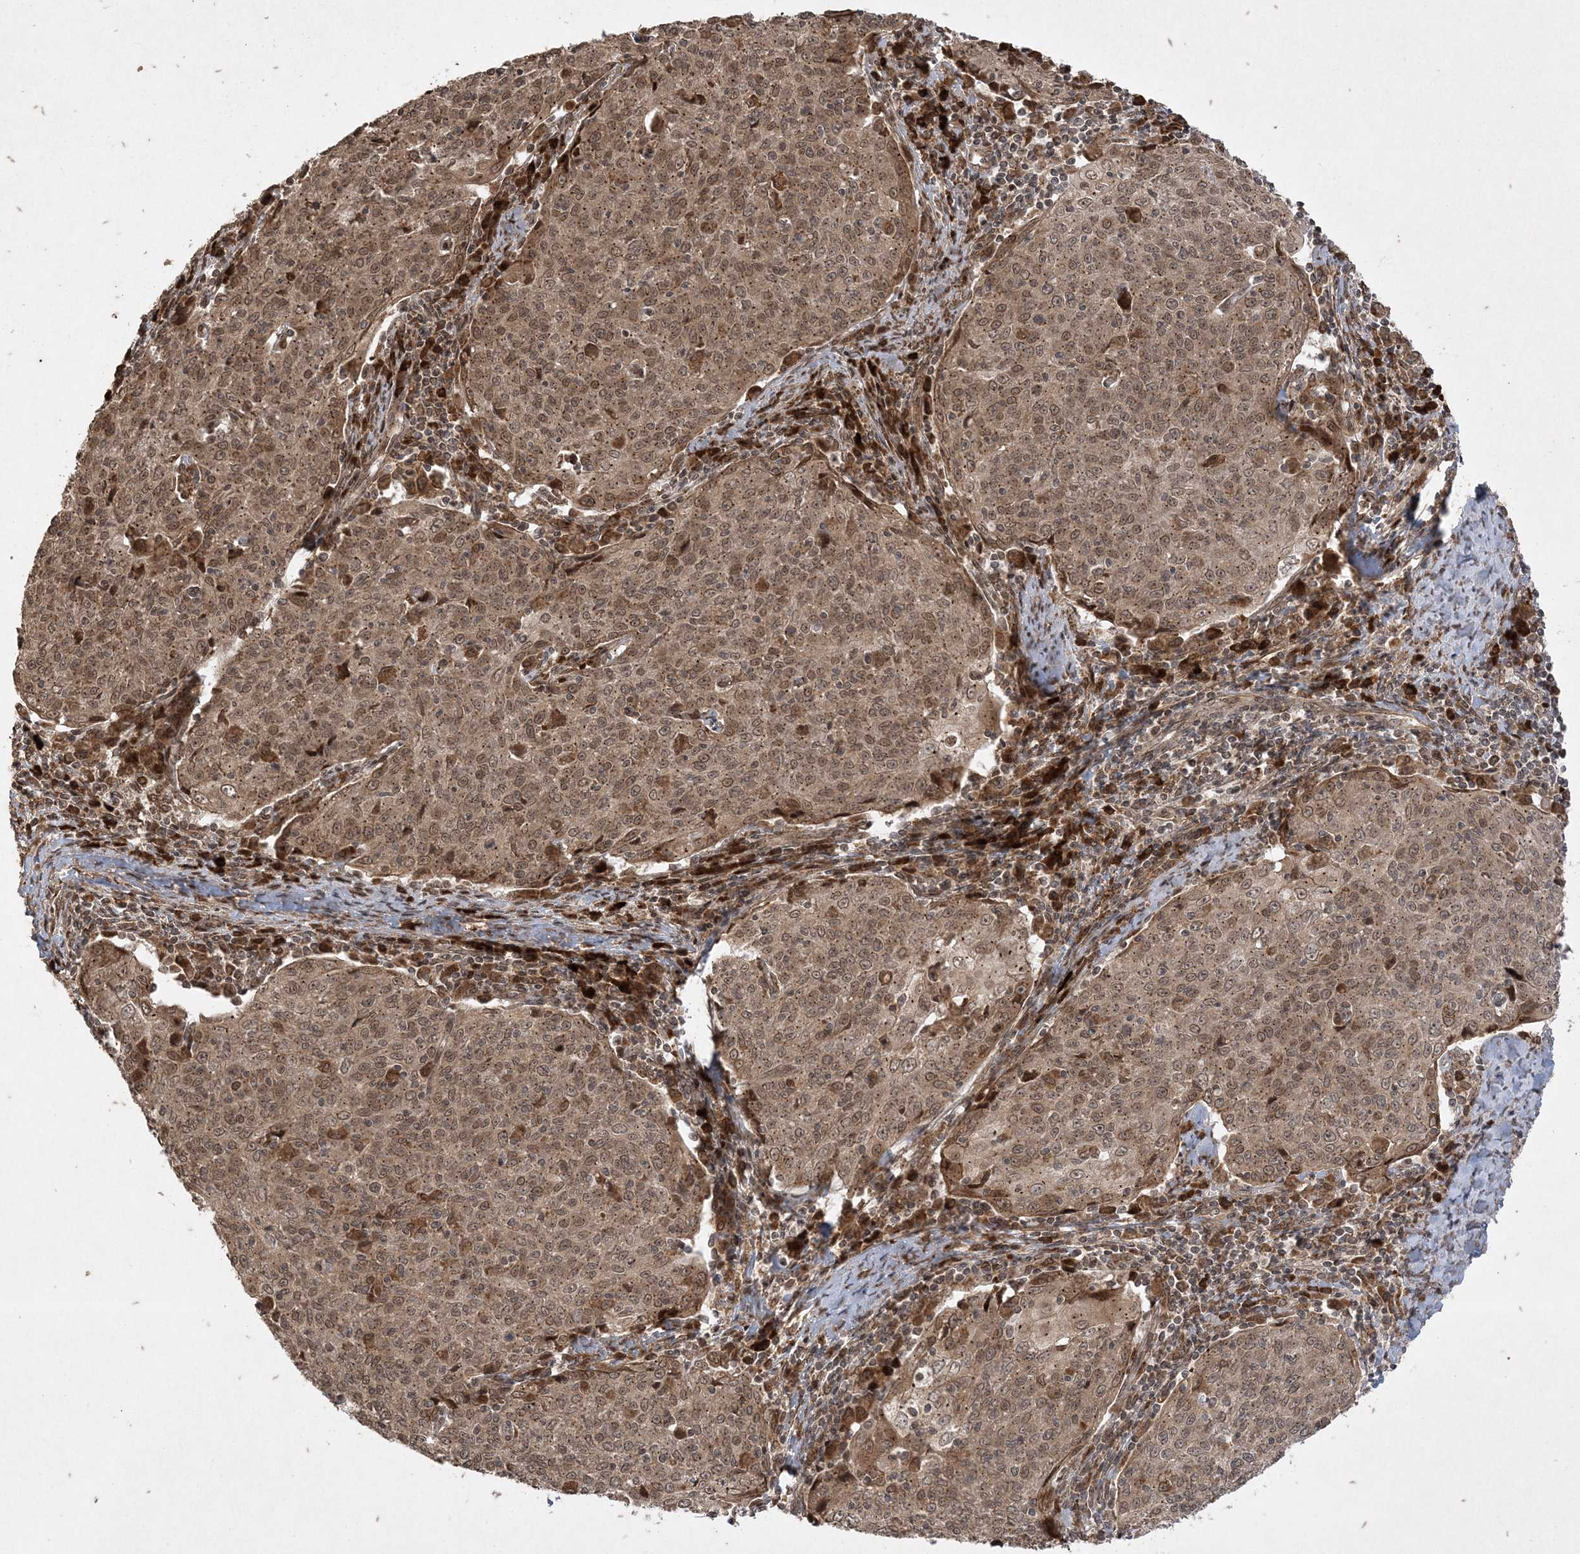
{"staining": {"intensity": "moderate", "quantity": ">75%", "location": "nuclear"}, "tissue": "cervical cancer", "cell_type": "Tumor cells", "image_type": "cancer", "snomed": [{"axis": "morphology", "description": "Squamous cell carcinoma, NOS"}, {"axis": "topography", "description": "Cervix"}], "caption": "Tumor cells show medium levels of moderate nuclear staining in about >75% of cells in cervical cancer.", "gene": "RRAS", "patient": {"sex": "female", "age": 48}}